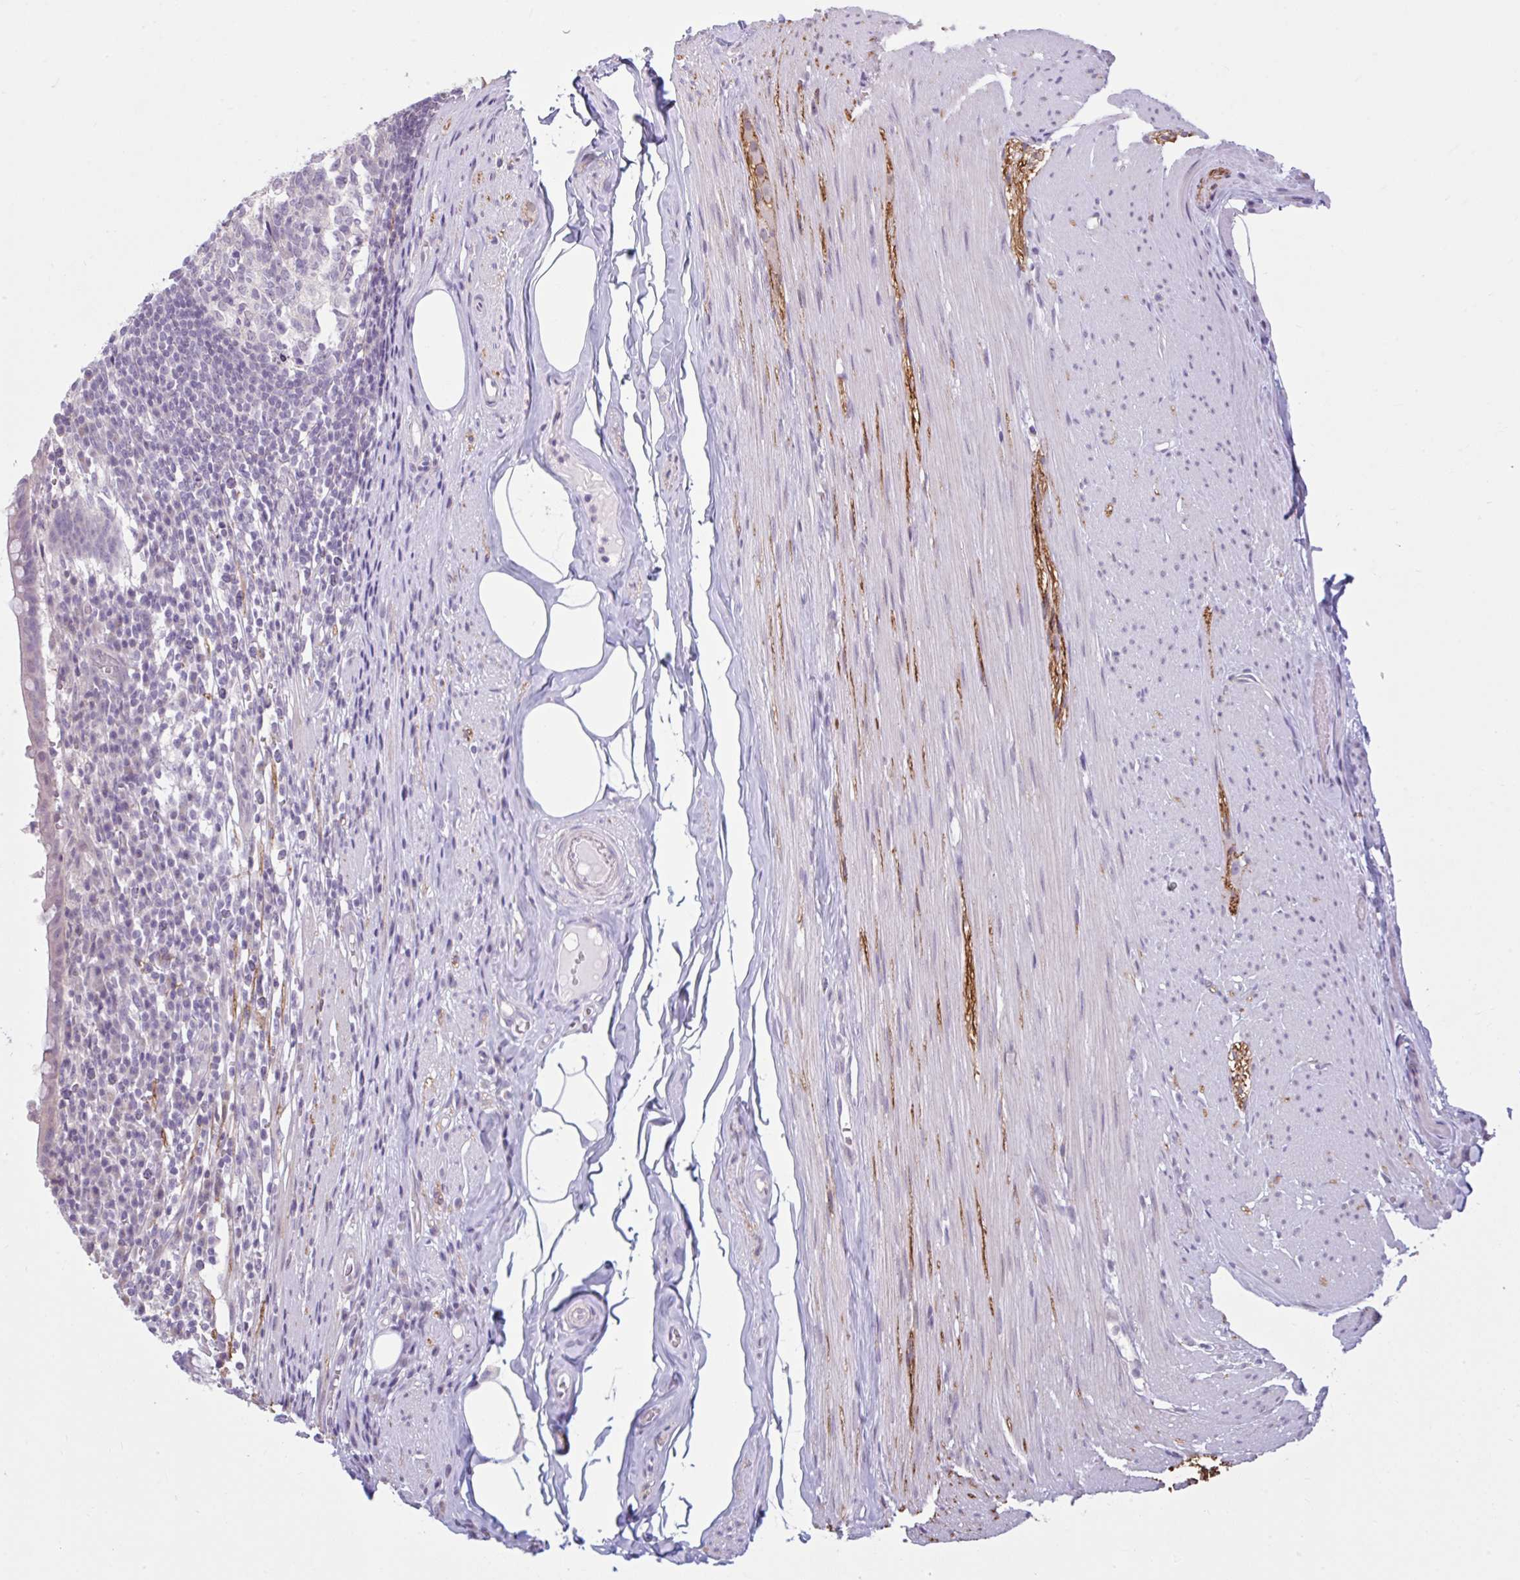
{"staining": {"intensity": "negative", "quantity": "none", "location": "none"}, "tissue": "appendix", "cell_type": "Glandular cells", "image_type": "normal", "snomed": [{"axis": "morphology", "description": "Normal tissue, NOS"}, {"axis": "topography", "description": "Appendix"}], "caption": "DAB (3,3'-diaminobenzidine) immunohistochemical staining of unremarkable appendix exhibits no significant positivity in glandular cells.", "gene": "CDH19", "patient": {"sex": "female", "age": 56}}